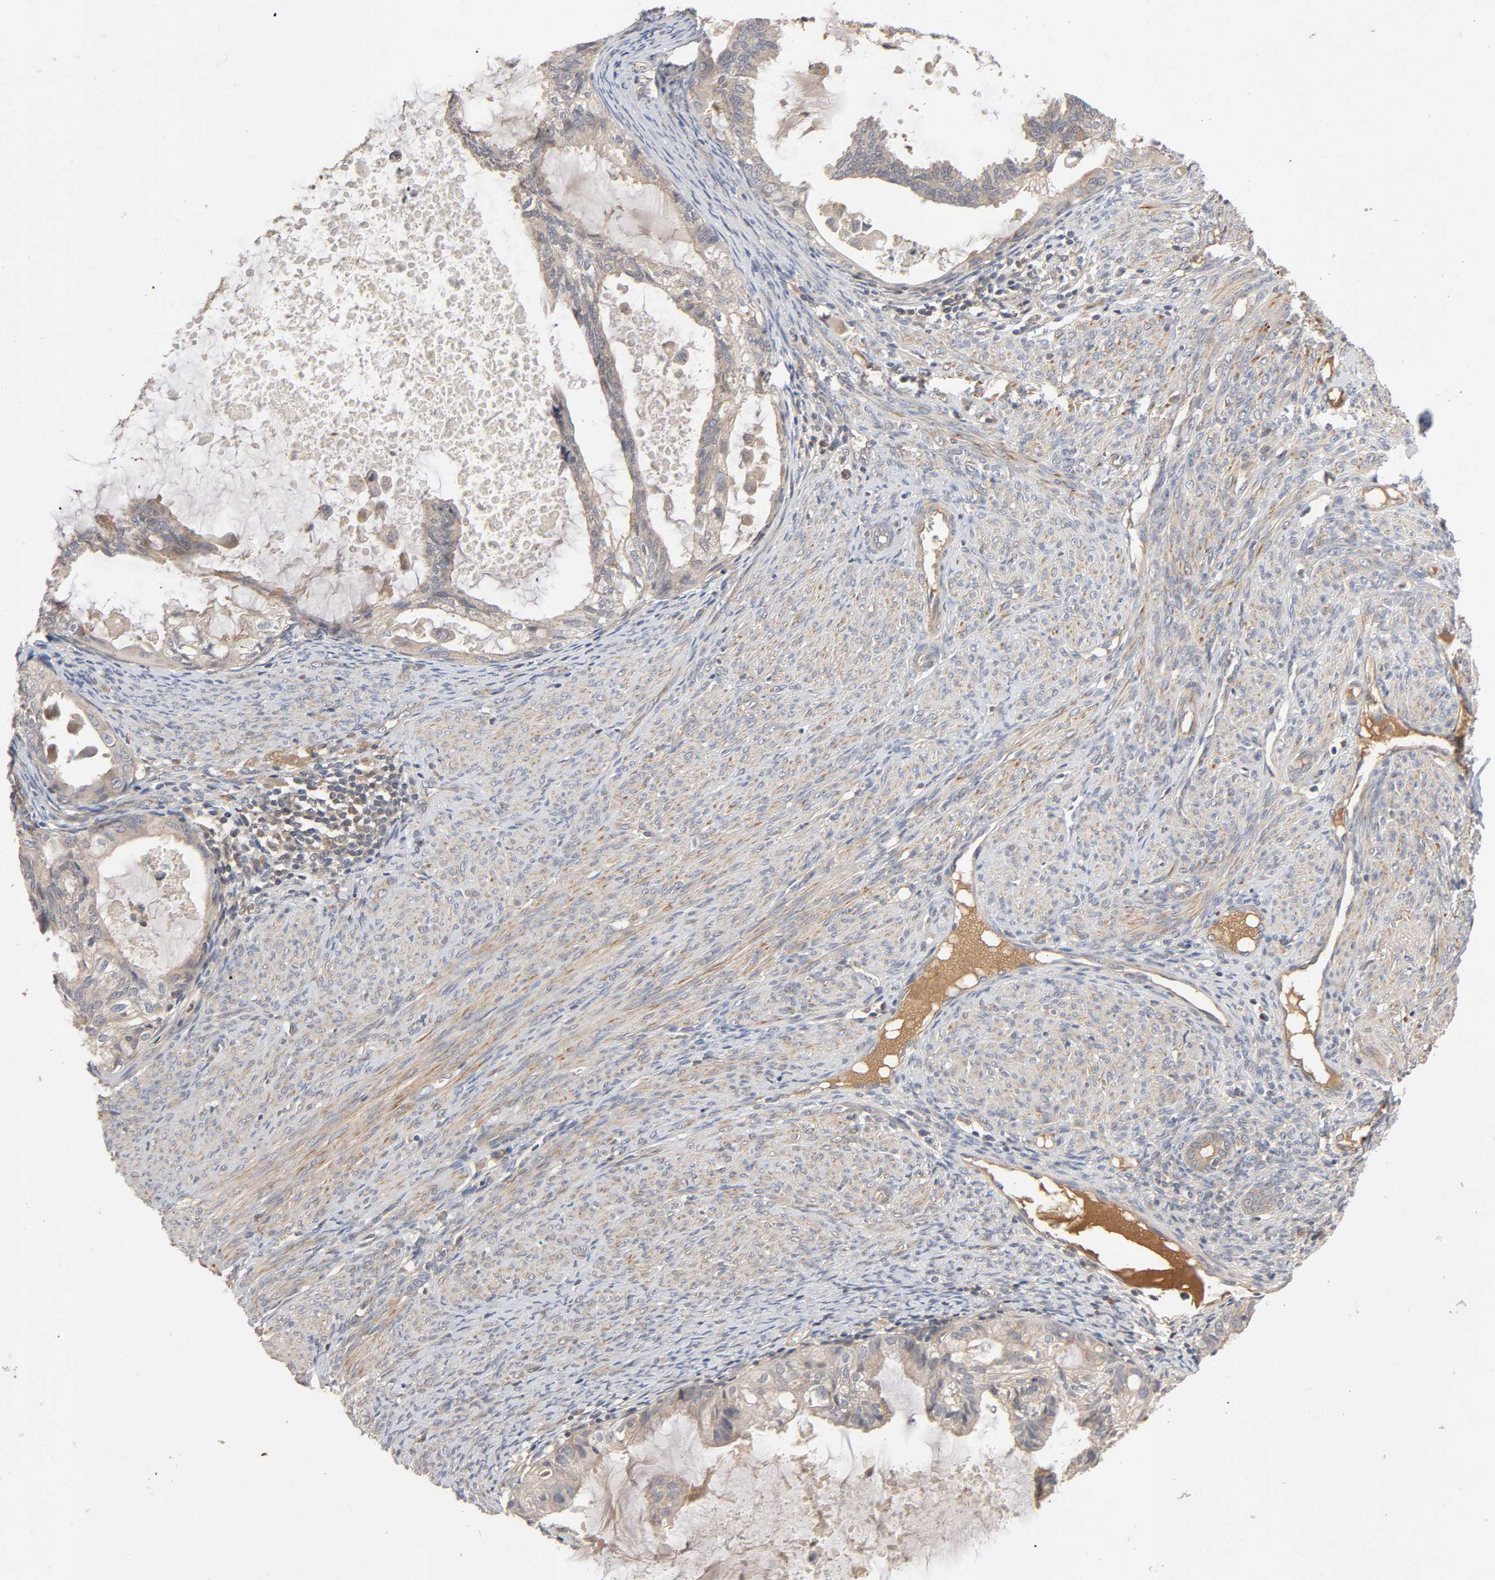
{"staining": {"intensity": "moderate", "quantity": ">75%", "location": "cytoplasmic/membranous"}, "tissue": "cervical cancer", "cell_type": "Tumor cells", "image_type": "cancer", "snomed": [{"axis": "morphology", "description": "Normal tissue, NOS"}, {"axis": "morphology", "description": "Adenocarcinoma, NOS"}, {"axis": "topography", "description": "Cervix"}, {"axis": "topography", "description": "Endometrium"}], "caption": "Cervical cancer stained with immunohistochemistry reveals moderate cytoplasmic/membranous expression in approximately >75% of tumor cells.", "gene": "CPB2", "patient": {"sex": "female", "age": 86}}